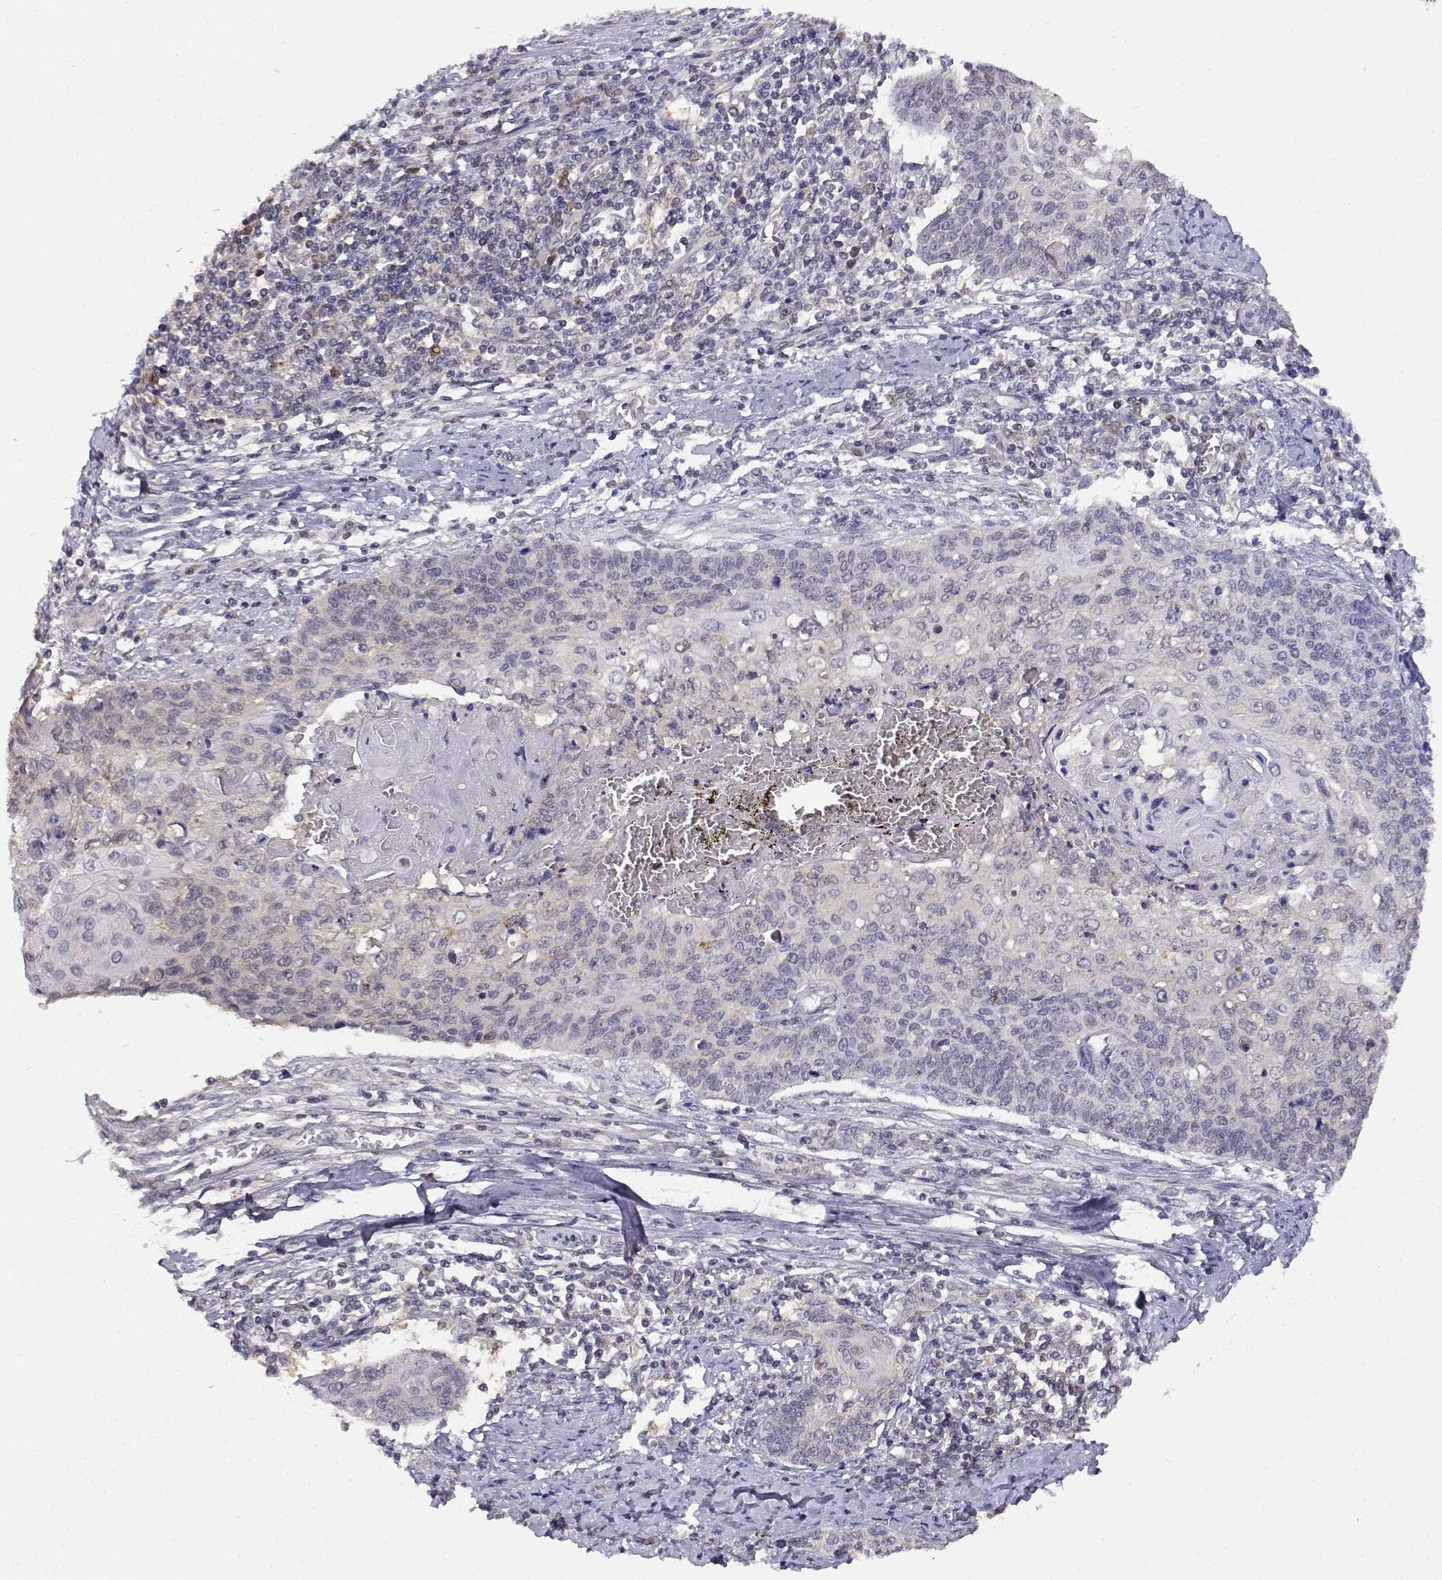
{"staining": {"intensity": "weak", "quantity": "<25%", "location": "cytoplasmic/membranous"}, "tissue": "cervical cancer", "cell_type": "Tumor cells", "image_type": "cancer", "snomed": [{"axis": "morphology", "description": "Squamous cell carcinoma, NOS"}, {"axis": "topography", "description": "Cervix"}], "caption": "Immunohistochemistry micrograph of neoplastic tissue: human cervical squamous cell carcinoma stained with DAB (3,3'-diaminobenzidine) demonstrates no significant protein positivity in tumor cells.", "gene": "ADA", "patient": {"sex": "female", "age": 39}}